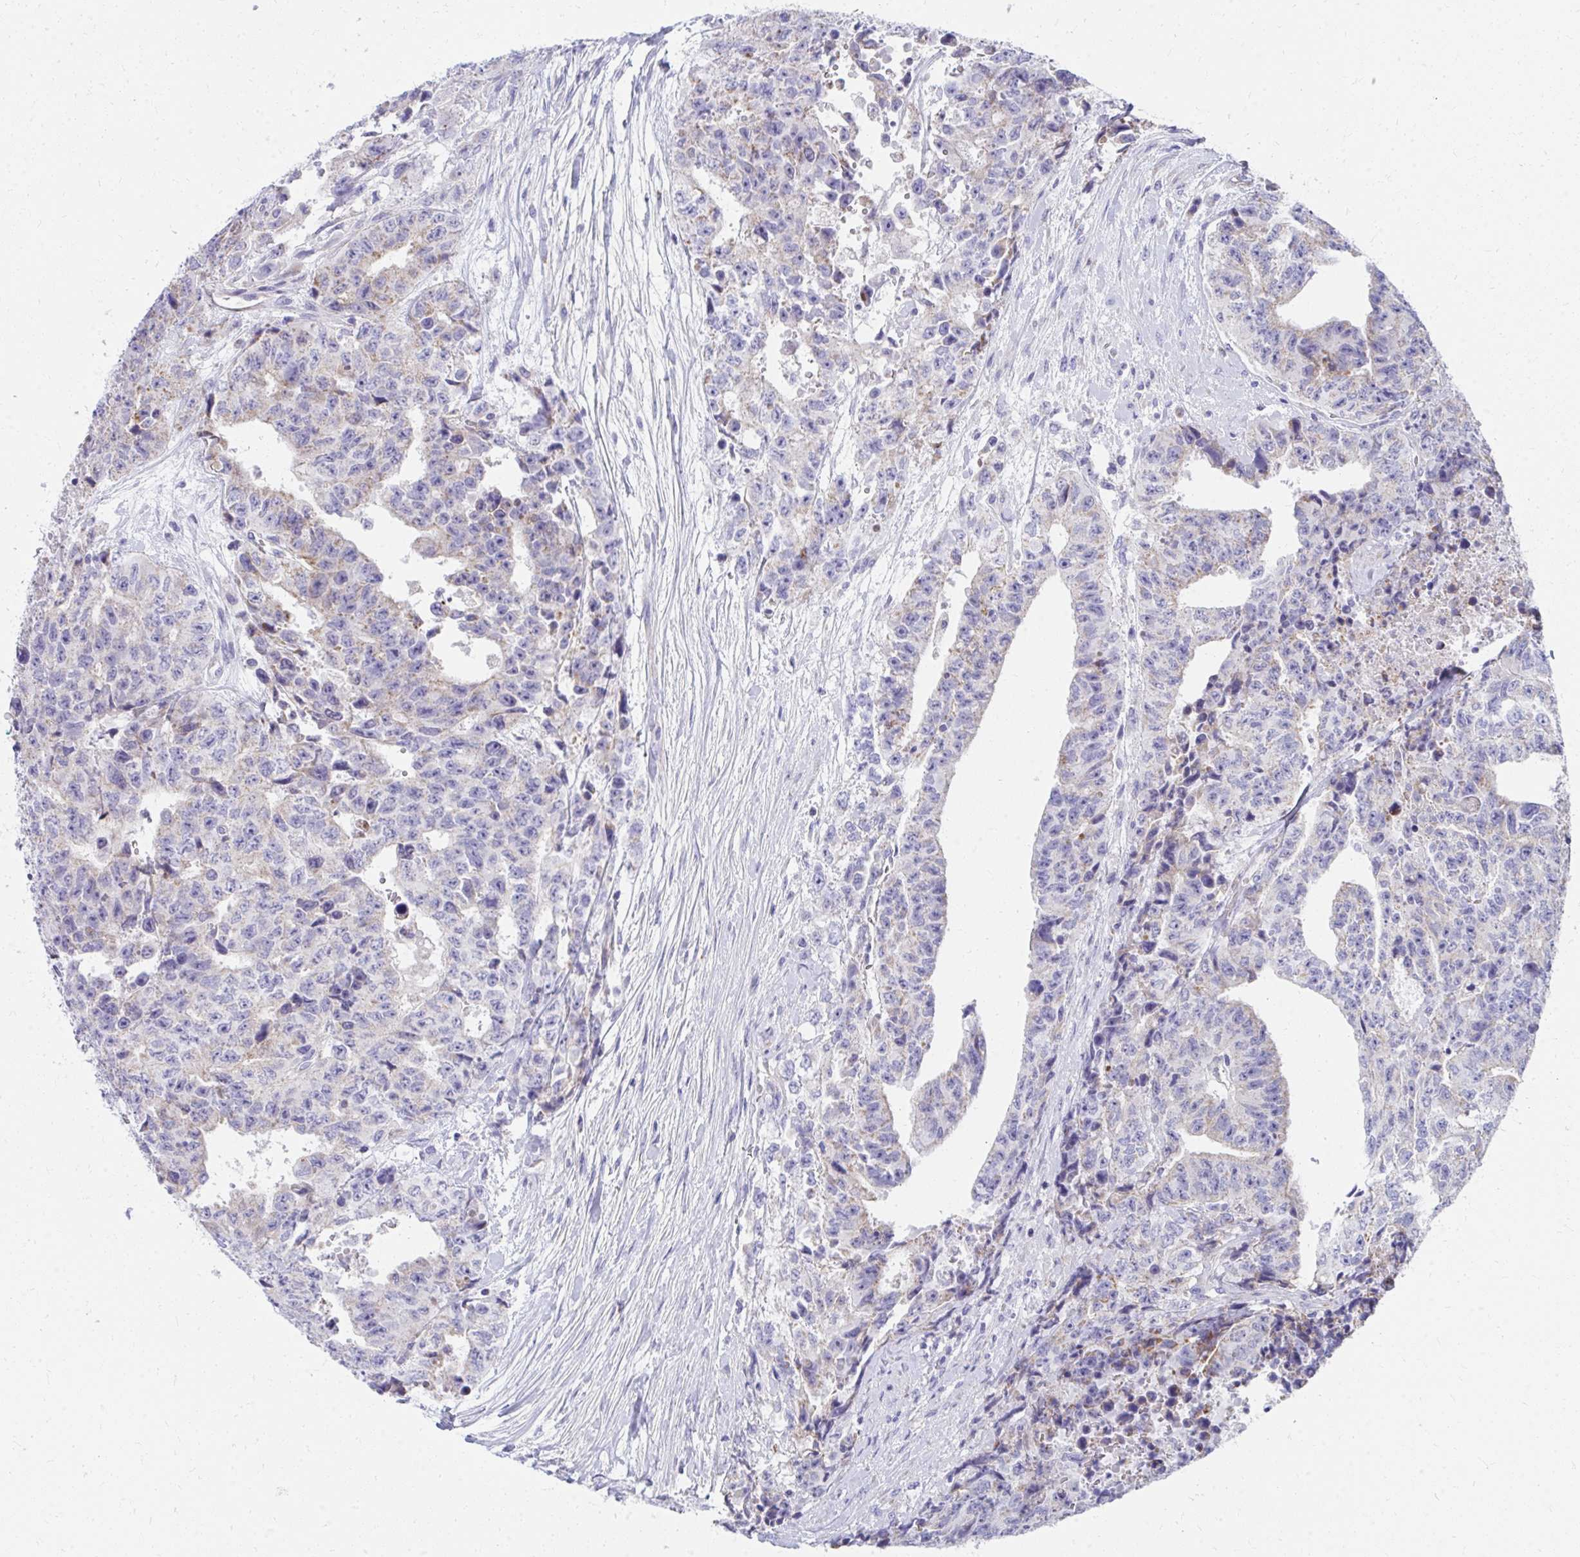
{"staining": {"intensity": "moderate", "quantity": "25%-75%", "location": "cytoplasmic/membranous"}, "tissue": "testis cancer", "cell_type": "Tumor cells", "image_type": "cancer", "snomed": [{"axis": "morphology", "description": "Carcinoma, Embryonal, NOS"}, {"axis": "topography", "description": "Testis"}], "caption": "Immunohistochemistry image of human testis embryonal carcinoma stained for a protein (brown), which shows medium levels of moderate cytoplasmic/membranous staining in approximately 25%-75% of tumor cells.", "gene": "IL37", "patient": {"sex": "male", "age": 24}}